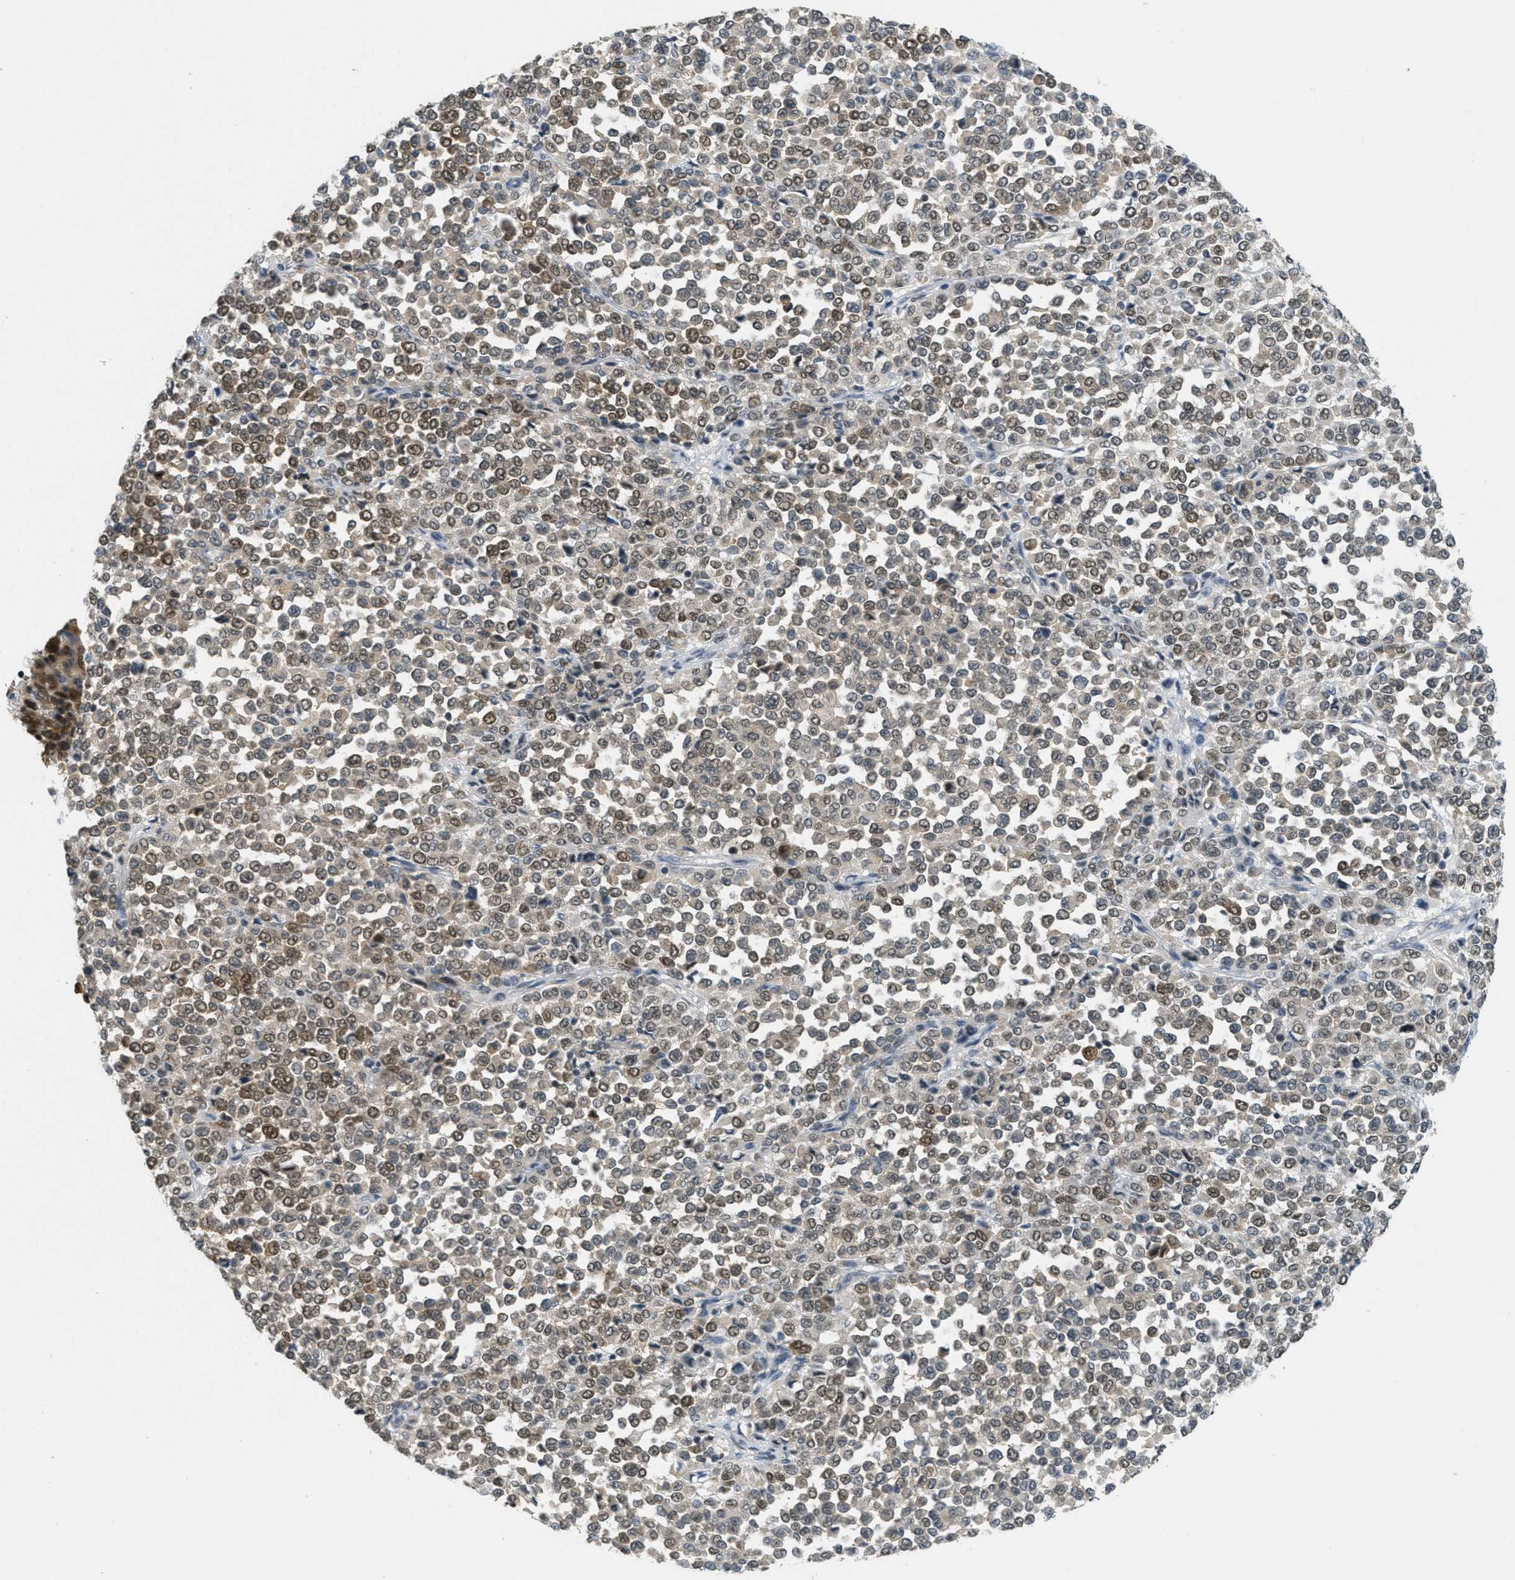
{"staining": {"intensity": "moderate", "quantity": ">75%", "location": "nuclear"}, "tissue": "melanoma", "cell_type": "Tumor cells", "image_type": "cancer", "snomed": [{"axis": "morphology", "description": "Malignant melanoma, Metastatic site"}, {"axis": "topography", "description": "Pancreas"}], "caption": "Immunohistochemical staining of human malignant melanoma (metastatic site) shows moderate nuclear protein positivity in approximately >75% of tumor cells.", "gene": "DNAJB1", "patient": {"sex": "female", "age": 30}}